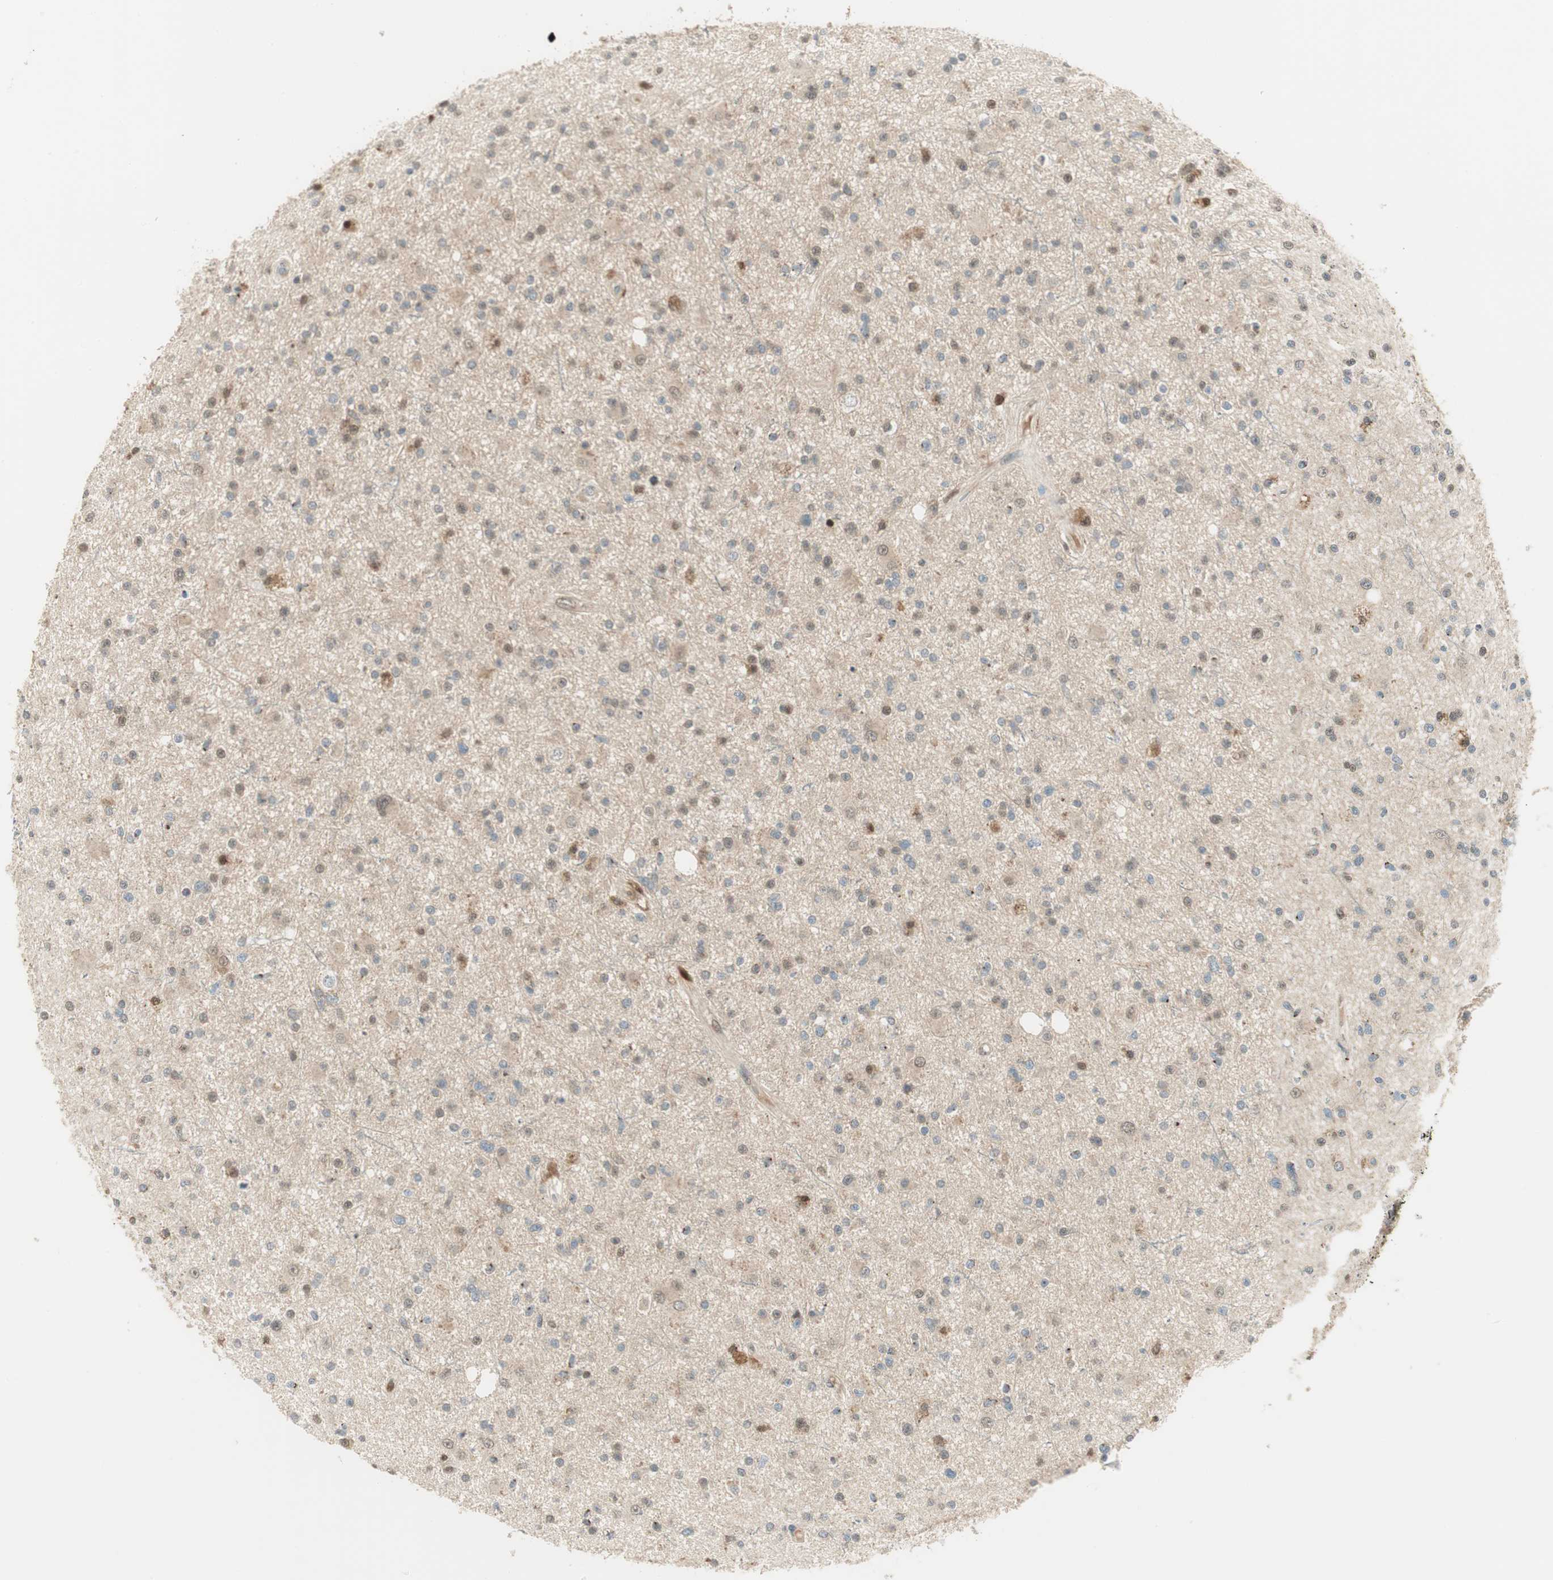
{"staining": {"intensity": "moderate", "quantity": "<25%", "location": "nuclear"}, "tissue": "glioma", "cell_type": "Tumor cells", "image_type": "cancer", "snomed": [{"axis": "morphology", "description": "Glioma, malignant, High grade"}, {"axis": "topography", "description": "Brain"}], "caption": "Malignant high-grade glioma stained with immunohistochemistry exhibits moderate nuclear positivity in about <25% of tumor cells. (brown staining indicates protein expression, while blue staining denotes nuclei).", "gene": "LTA4H", "patient": {"sex": "male", "age": 33}}